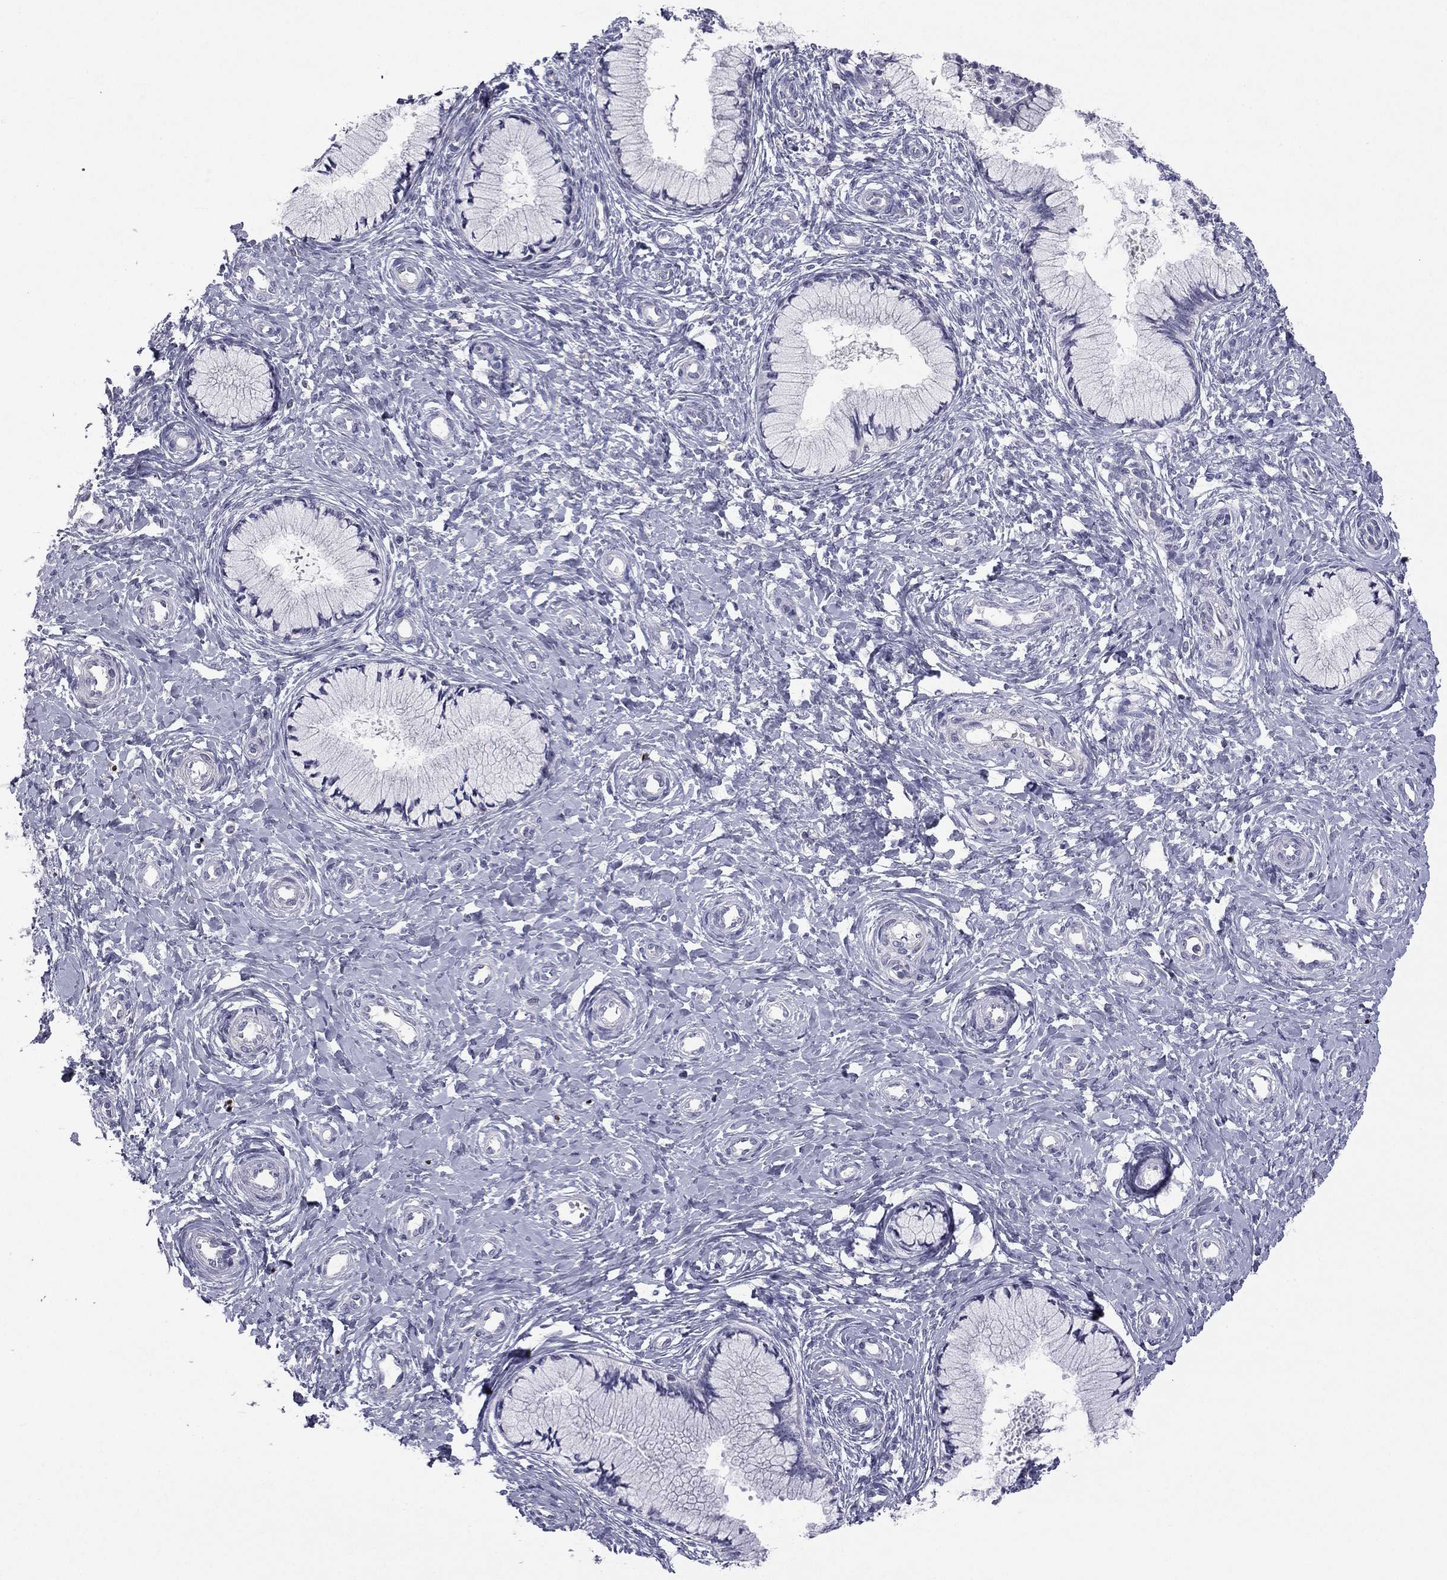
{"staining": {"intensity": "negative", "quantity": "none", "location": "none"}, "tissue": "cervix", "cell_type": "Glandular cells", "image_type": "normal", "snomed": [{"axis": "morphology", "description": "Normal tissue, NOS"}, {"axis": "topography", "description": "Cervix"}], "caption": "Immunohistochemistry (IHC) micrograph of normal human cervix stained for a protein (brown), which reveals no positivity in glandular cells.", "gene": "TFAP2B", "patient": {"sex": "female", "age": 37}}